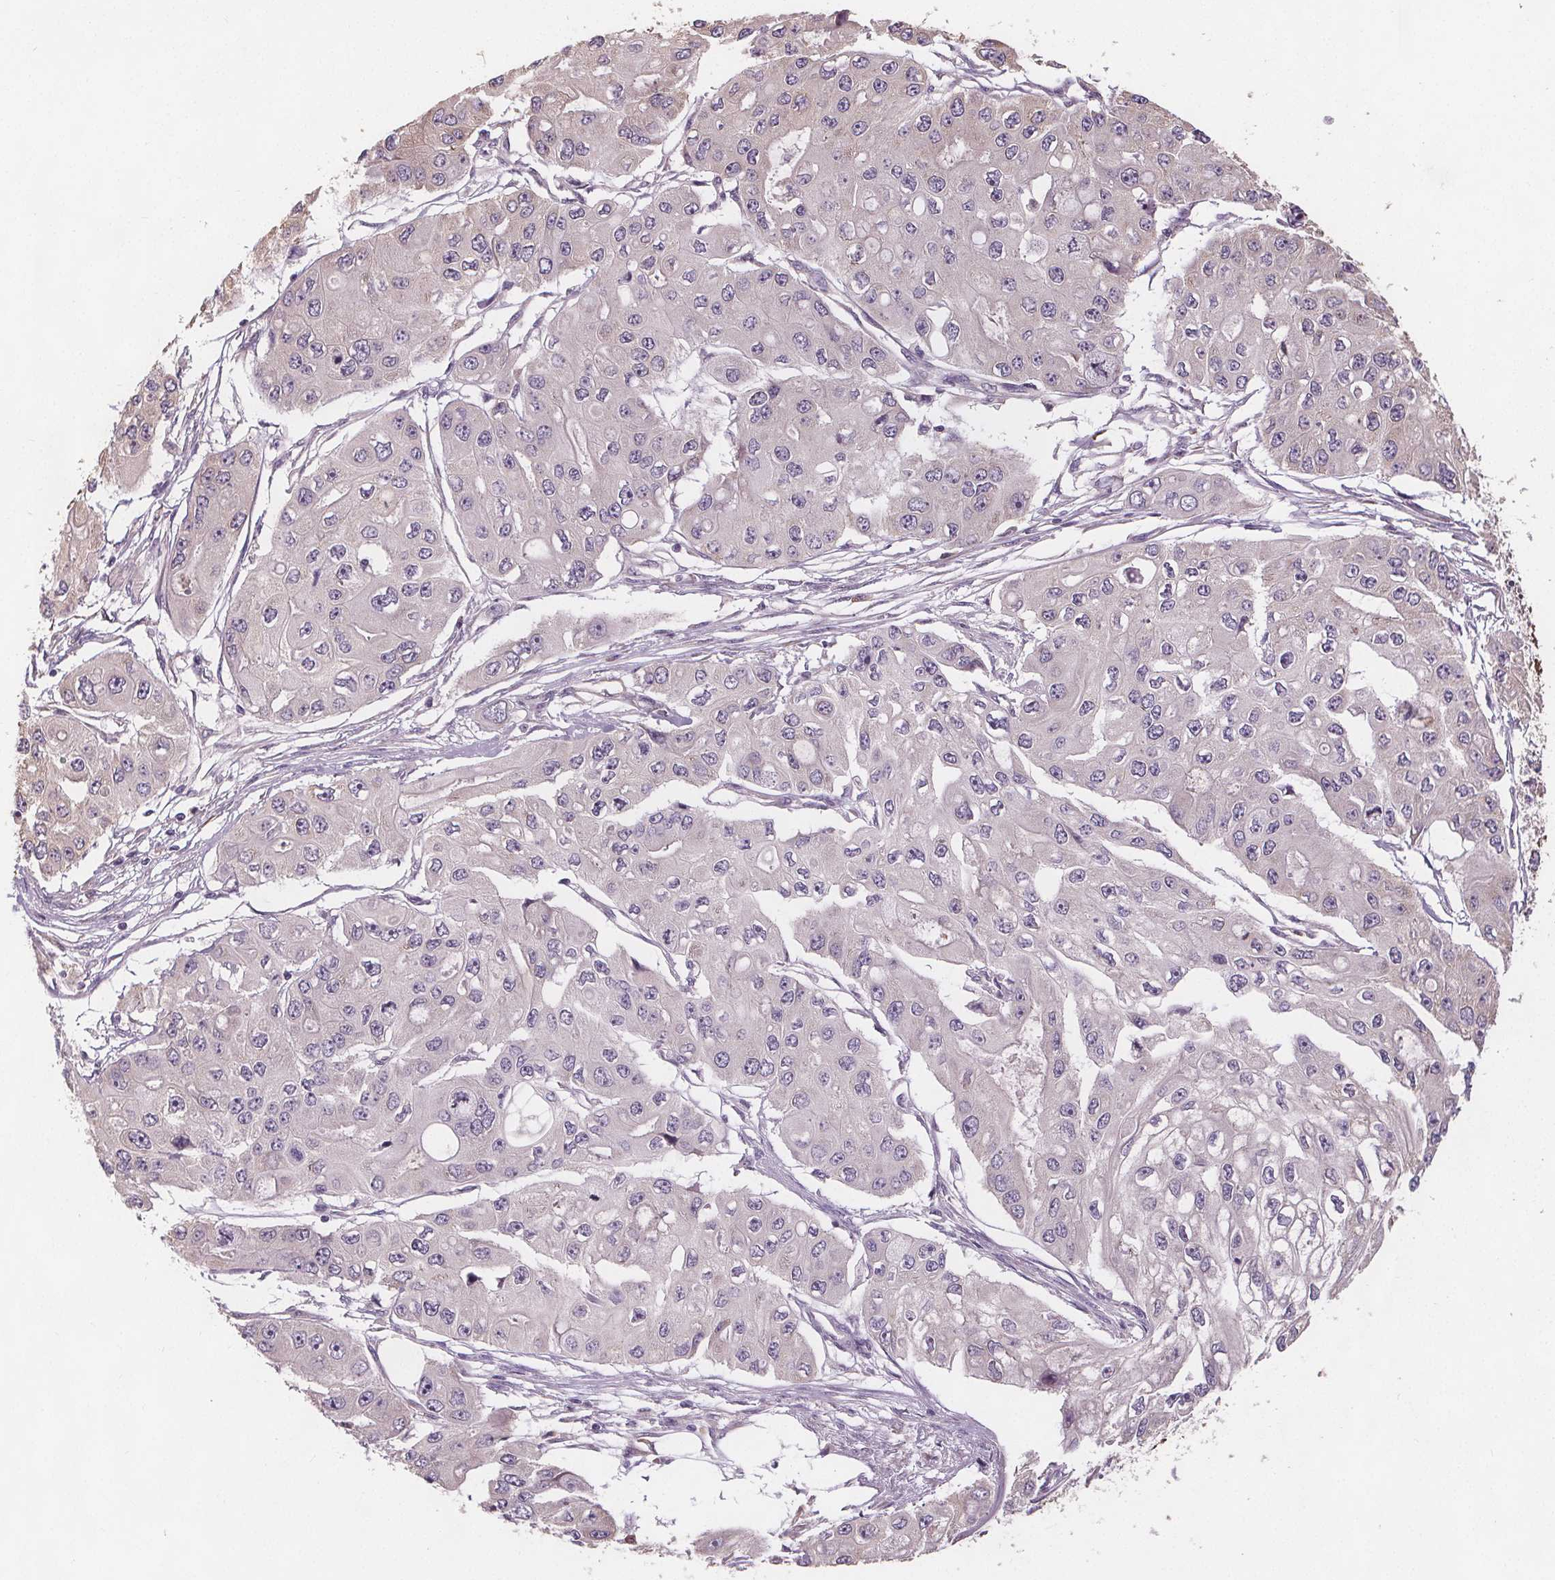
{"staining": {"intensity": "negative", "quantity": "none", "location": "none"}, "tissue": "ovarian cancer", "cell_type": "Tumor cells", "image_type": "cancer", "snomed": [{"axis": "morphology", "description": "Cystadenocarcinoma, serous, NOS"}, {"axis": "topography", "description": "Ovary"}], "caption": "High magnification brightfield microscopy of ovarian serous cystadenocarcinoma stained with DAB (brown) and counterstained with hematoxylin (blue): tumor cells show no significant positivity.", "gene": "TMEM80", "patient": {"sex": "female", "age": 56}}